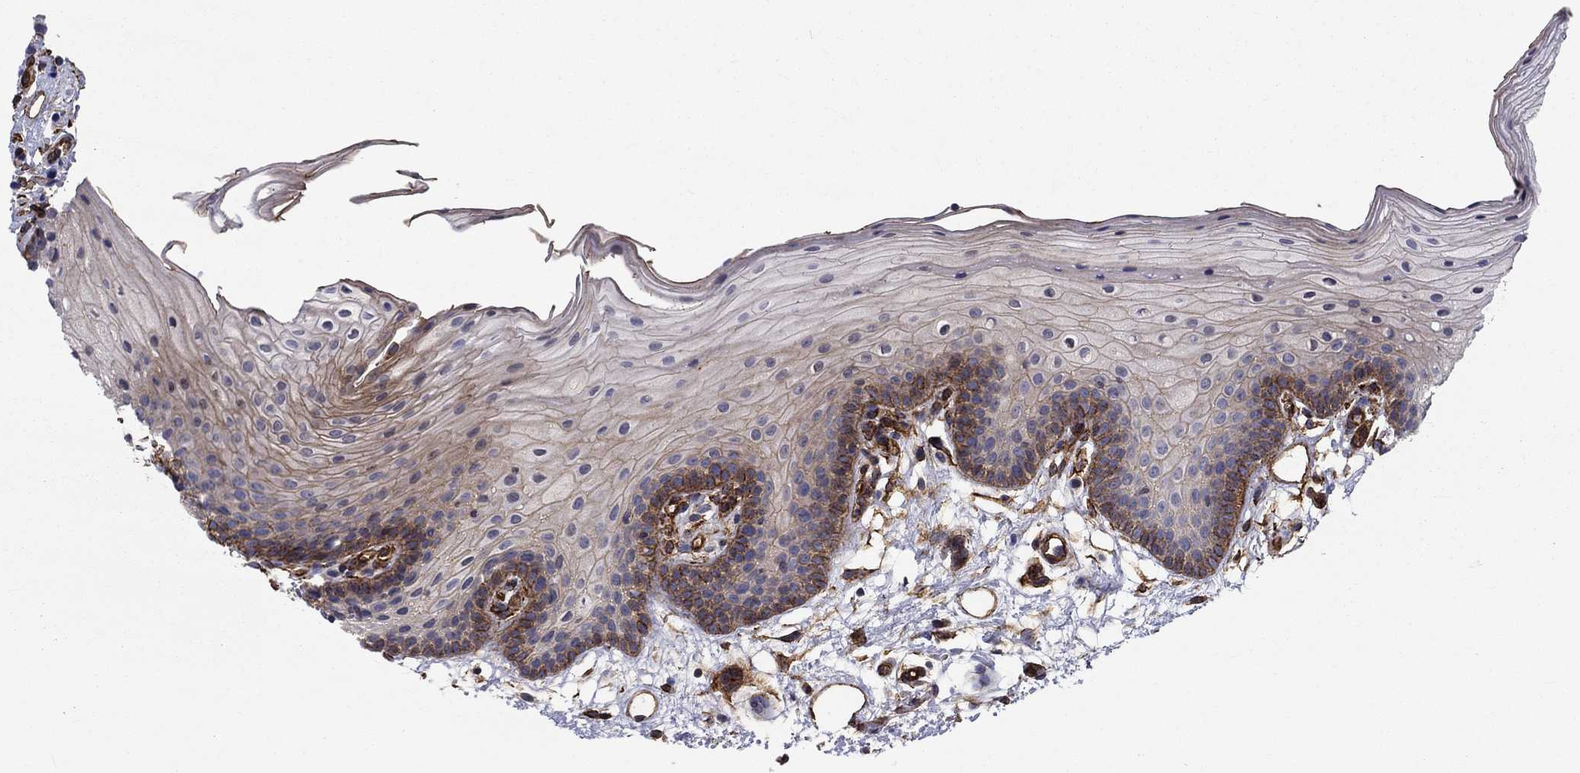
{"staining": {"intensity": "moderate", "quantity": "<25%", "location": "cytoplasmic/membranous"}, "tissue": "oral mucosa", "cell_type": "Squamous epithelial cells", "image_type": "normal", "snomed": [{"axis": "morphology", "description": "Normal tissue, NOS"}, {"axis": "topography", "description": "Oral tissue"}, {"axis": "topography", "description": "Tounge, NOS"}], "caption": "Oral mucosa stained with IHC demonstrates moderate cytoplasmic/membranous staining in about <25% of squamous epithelial cells.", "gene": "SYNC", "patient": {"sex": "female", "age": 83}}